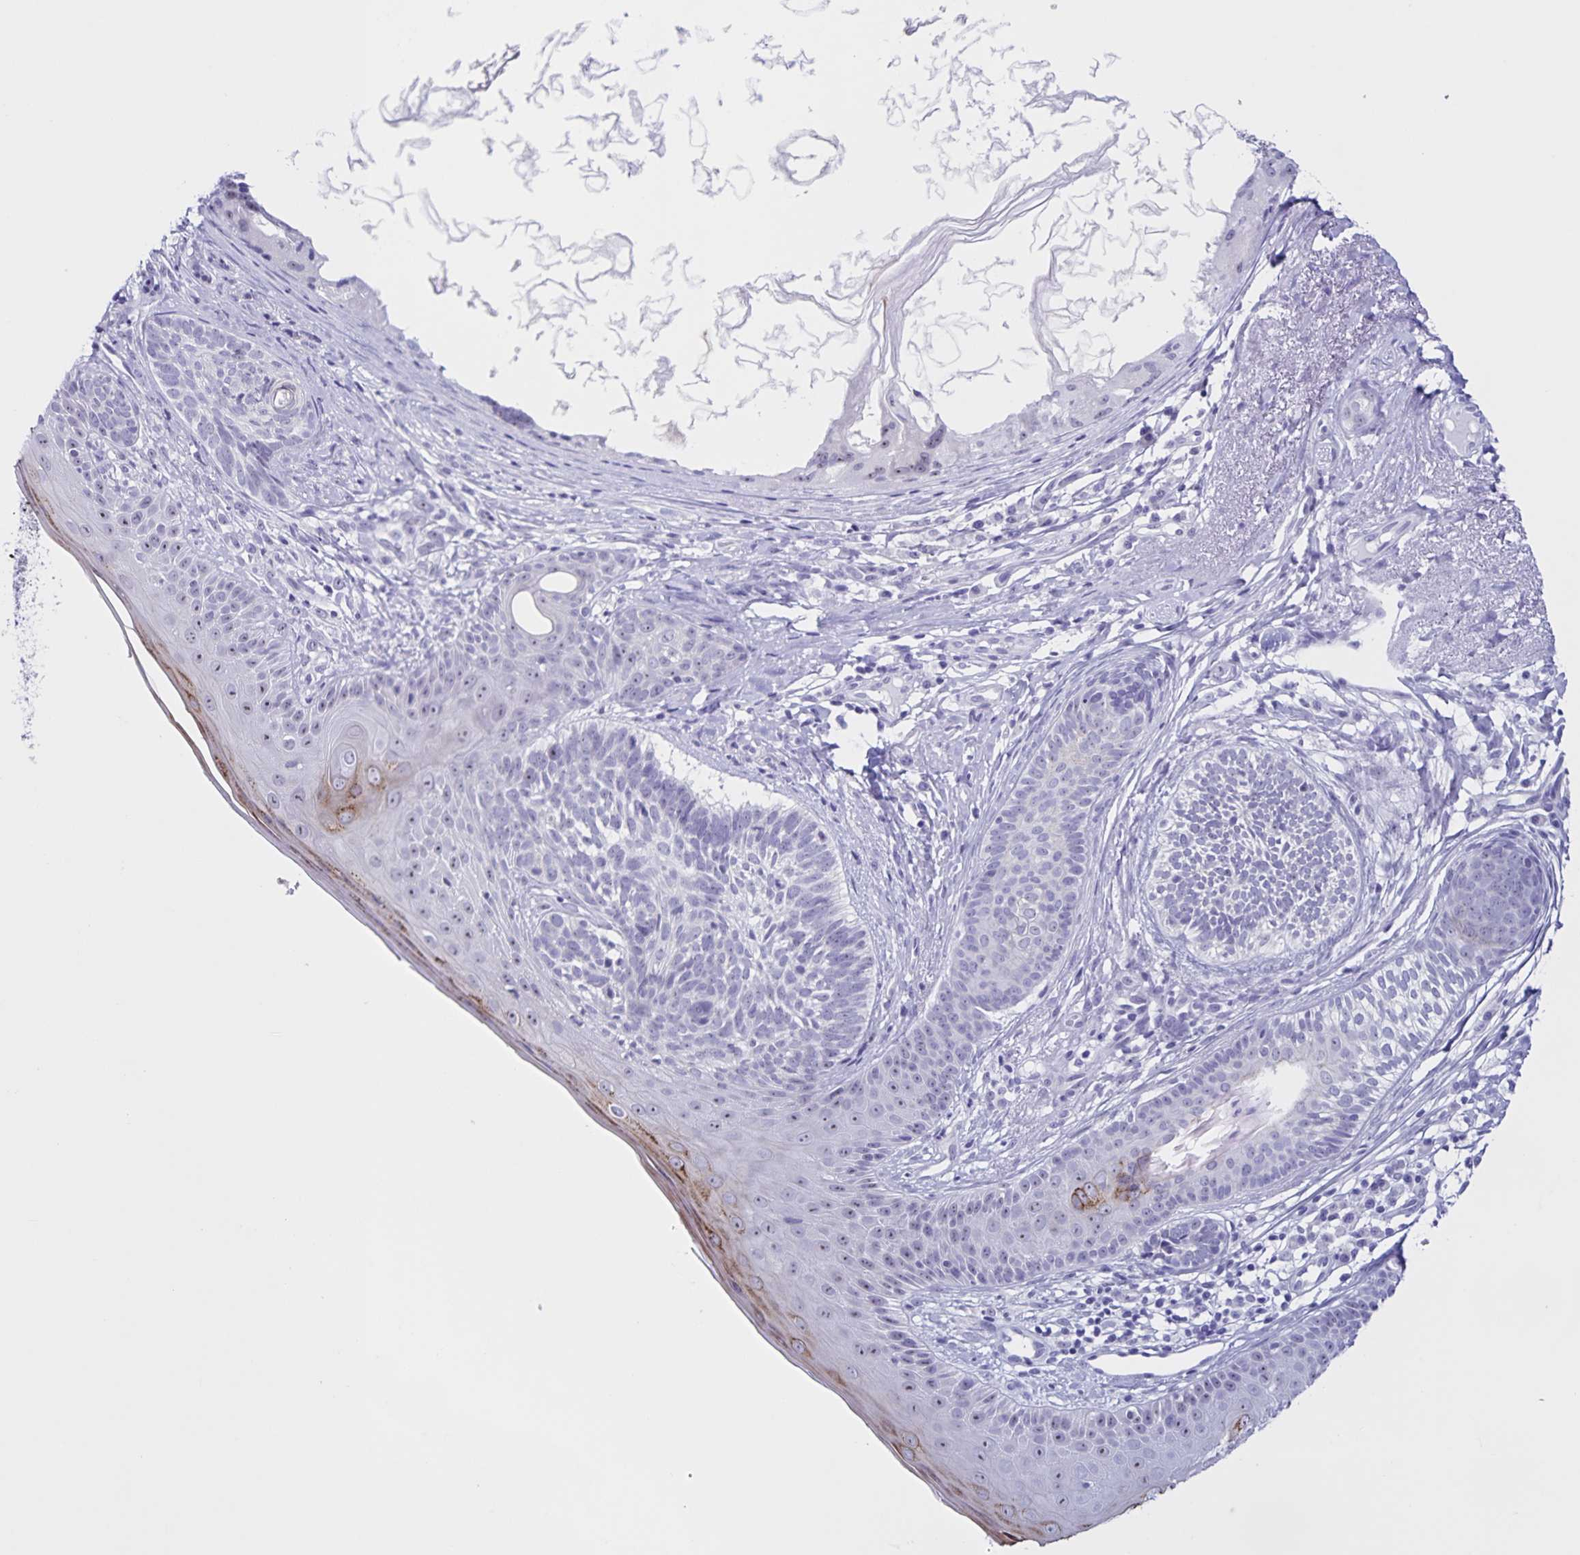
{"staining": {"intensity": "negative", "quantity": "none", "location": "none"}, "tissue": "skin cancer", "cell_type": "Tumor cells", "image_type": "cancer", "snomed": [{"axis": "morphology", "description": "Basal cell carcinoma"}, {"axis": "topography", "description": "Skin"}], "caption": "Immunohistochemistry (IHC) image of skin basal cell carcinoma stained for a protein (brown), which demonstrates no staining in tumor cells.", "gene": "FAM170A", "patient": {"sex": "female", "age": 74}}